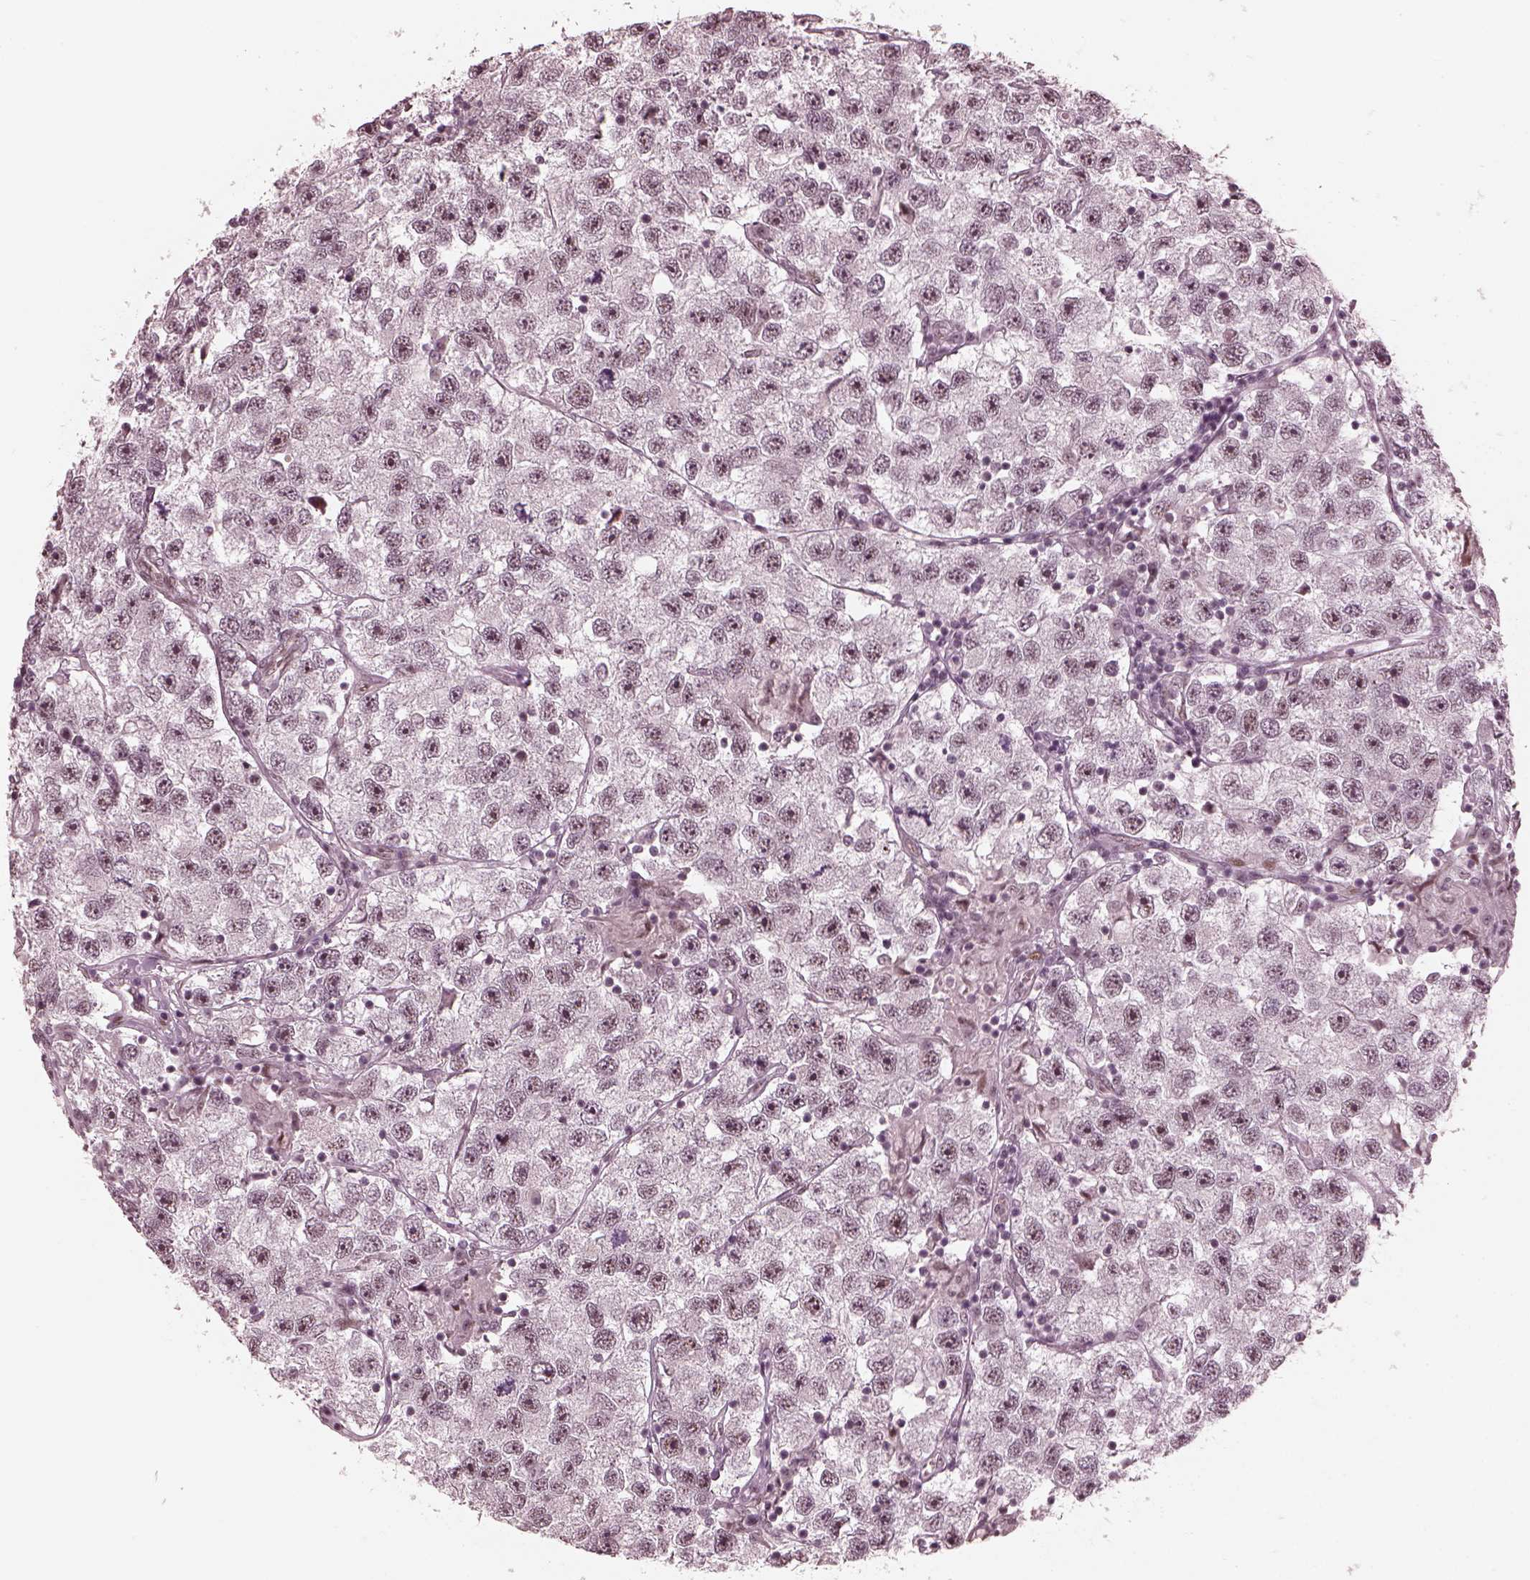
{"staining": {"intensity": "negative", "quantity": "none", "location": "none"}, "tissue": "testis cancer", "cell_type": "Tumor cells", "image_type": "cancer", "snomed": [{"axis": "morphology", "description": "Seminoma, NOS"}, {"axis": "topography", "description": "Testis"}], "caption": "High magnification brightfield microscopy of seminoma (testis) stained with DAB (brown) and counterstained with hematoxylin (blue): tumor cells show no significant positivity.", "gene": "TRIB3", "patient": {"sex": "male", "age": 26}}